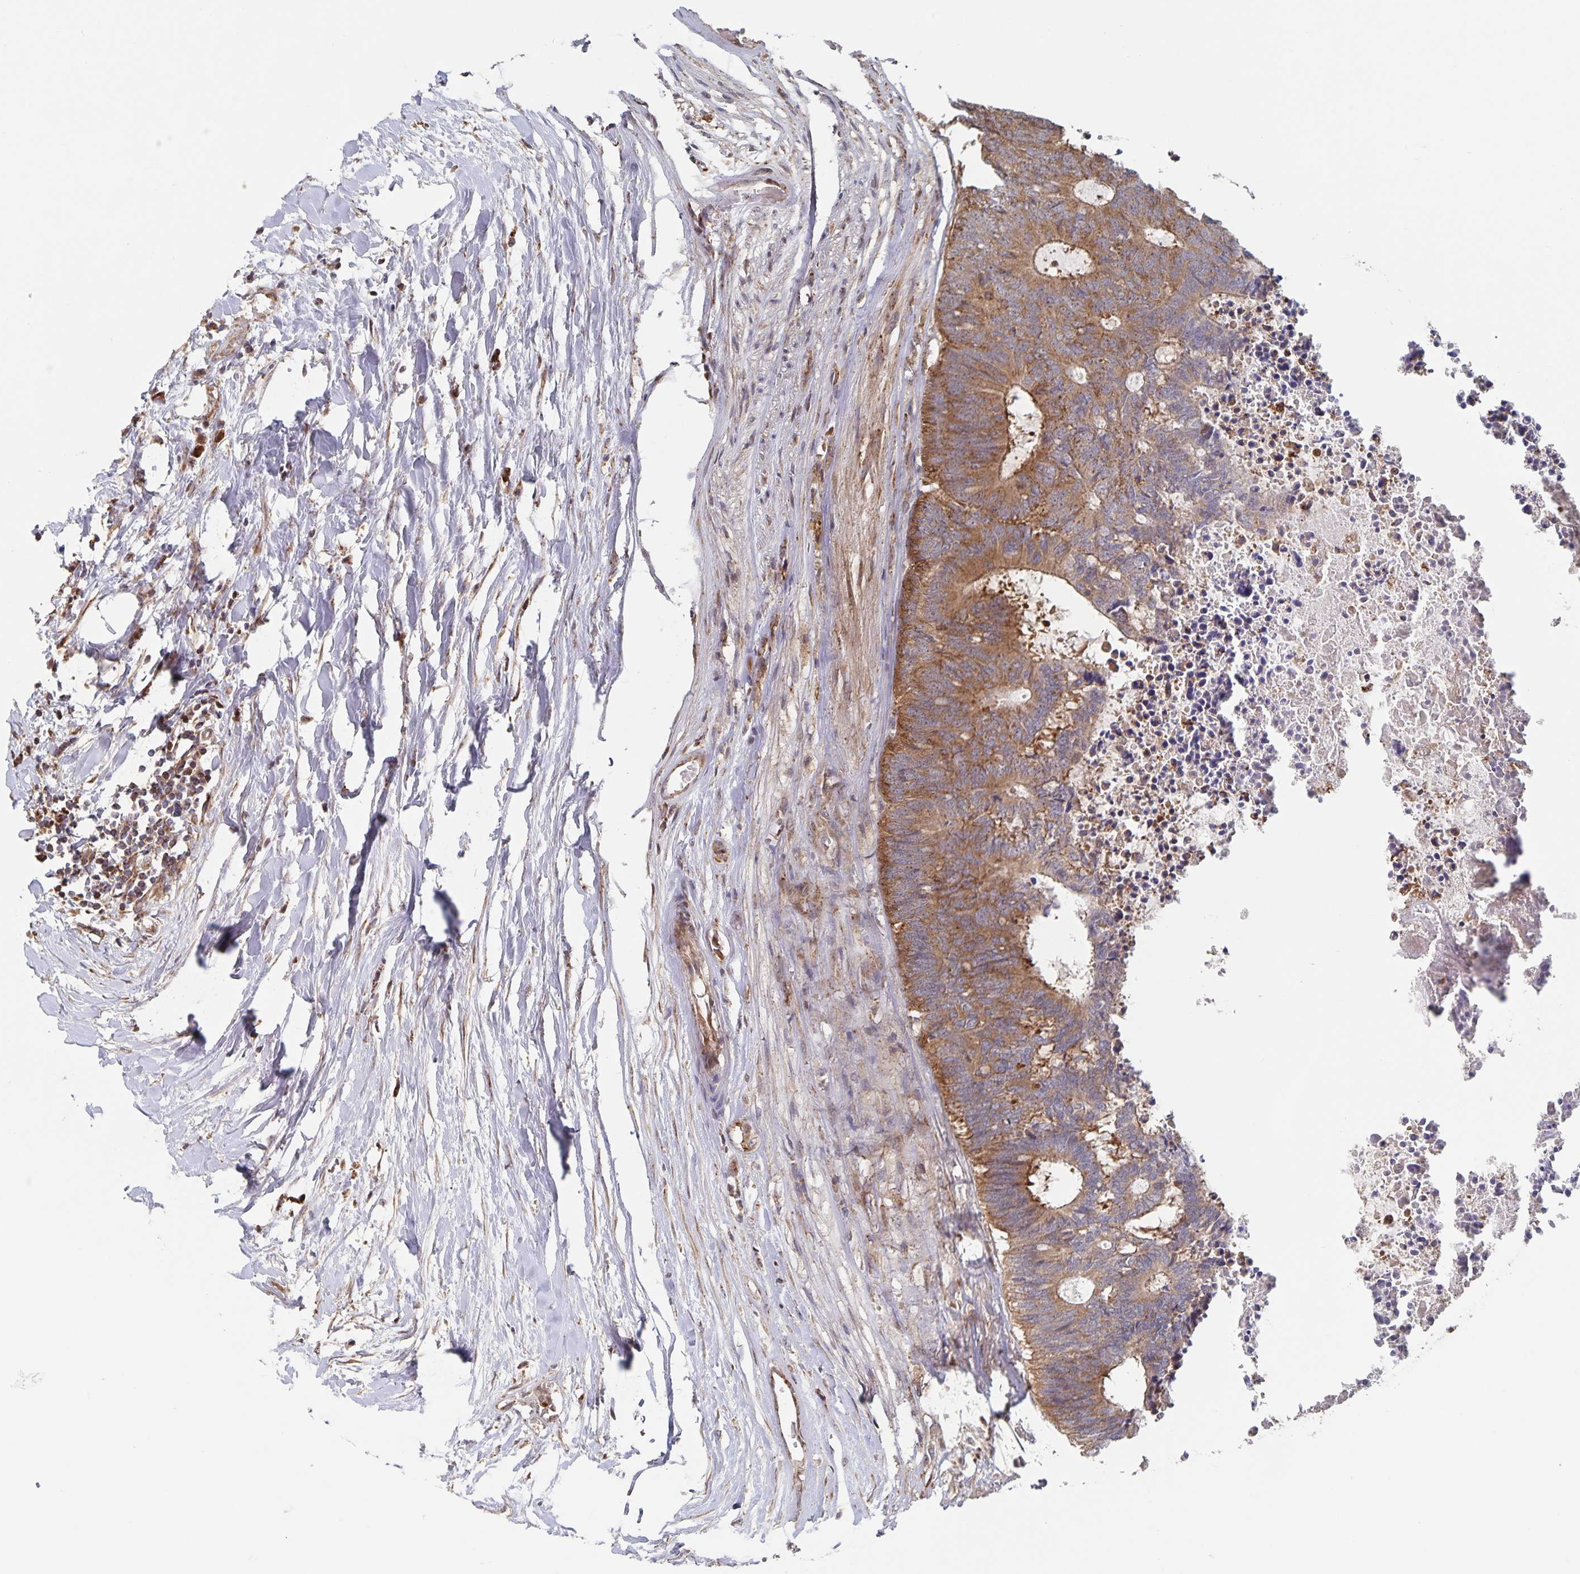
{"staining": {"intensity": "moderate", "quantity": ">75%", "location": "cytoplasmic/membranous"}, "tissue": "colorectal cancer", "cell_type": "Tumor cells", "image_type": "cancer", "snomed": [{"axis": "morphology", "description": "Adenocarcinoma, NOS"}, {"axis": "topography", "description": "Colon"}, {"axis": "topography", "description": "Rectum"}], "caption": "Immunohistochemistry image of neoplastic tissue: colorectal cancer (adenocarcinoma) stained using immunohistochemistry exhibits medium levels of moderate protein expression localized specifically in the cytoplasmic/membranous of tumor cells, appearing as a cytoplasmic/membranous brown color.", "gene": "ACACA", "patient": {"sex": "male", "age": 57}}